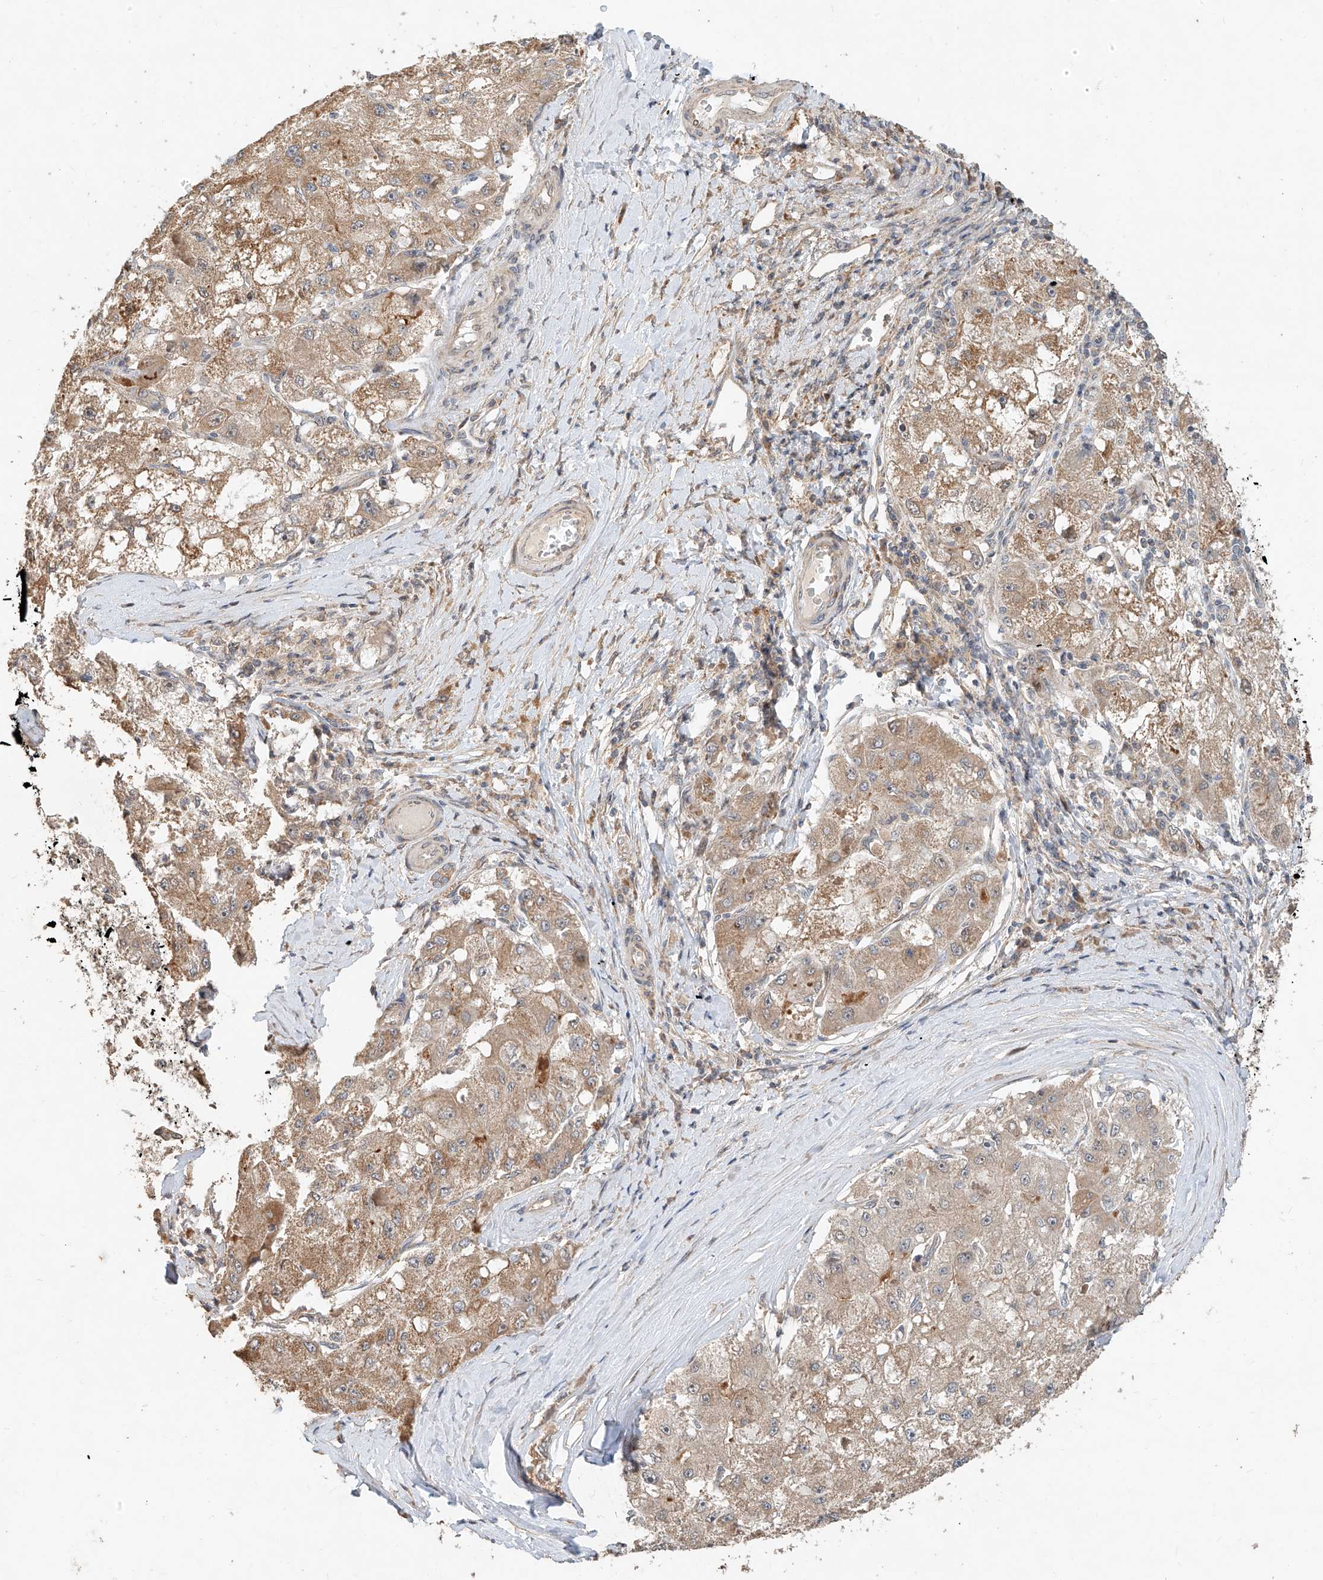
{"staining": {"intensity": "moderate", "quantity": ">75%", "location": "cytoplasmic/membranous"}, "tissue": "liver cancer", "cell_type": "Tumor cells", "image_type": "cancer", "snomed": [{"axis": "morphology", "description": "Carcinoma, Hepatocellular, NOS"}, {"axis": "topography", "description": "Liver"}], "caption": "DAB immunohistochemical staining of human liver hepatocellular carcinoma shows moderate cytoplasmic/membranous protein positivity in about >75% of tumor cells. The protein is stained brown, and the nuclei are stained in blue (DAB IHC with brightfield microscopy, high magnification).", "gene": "TMEM61", "patient": {"sex": "male", "age": 80}}